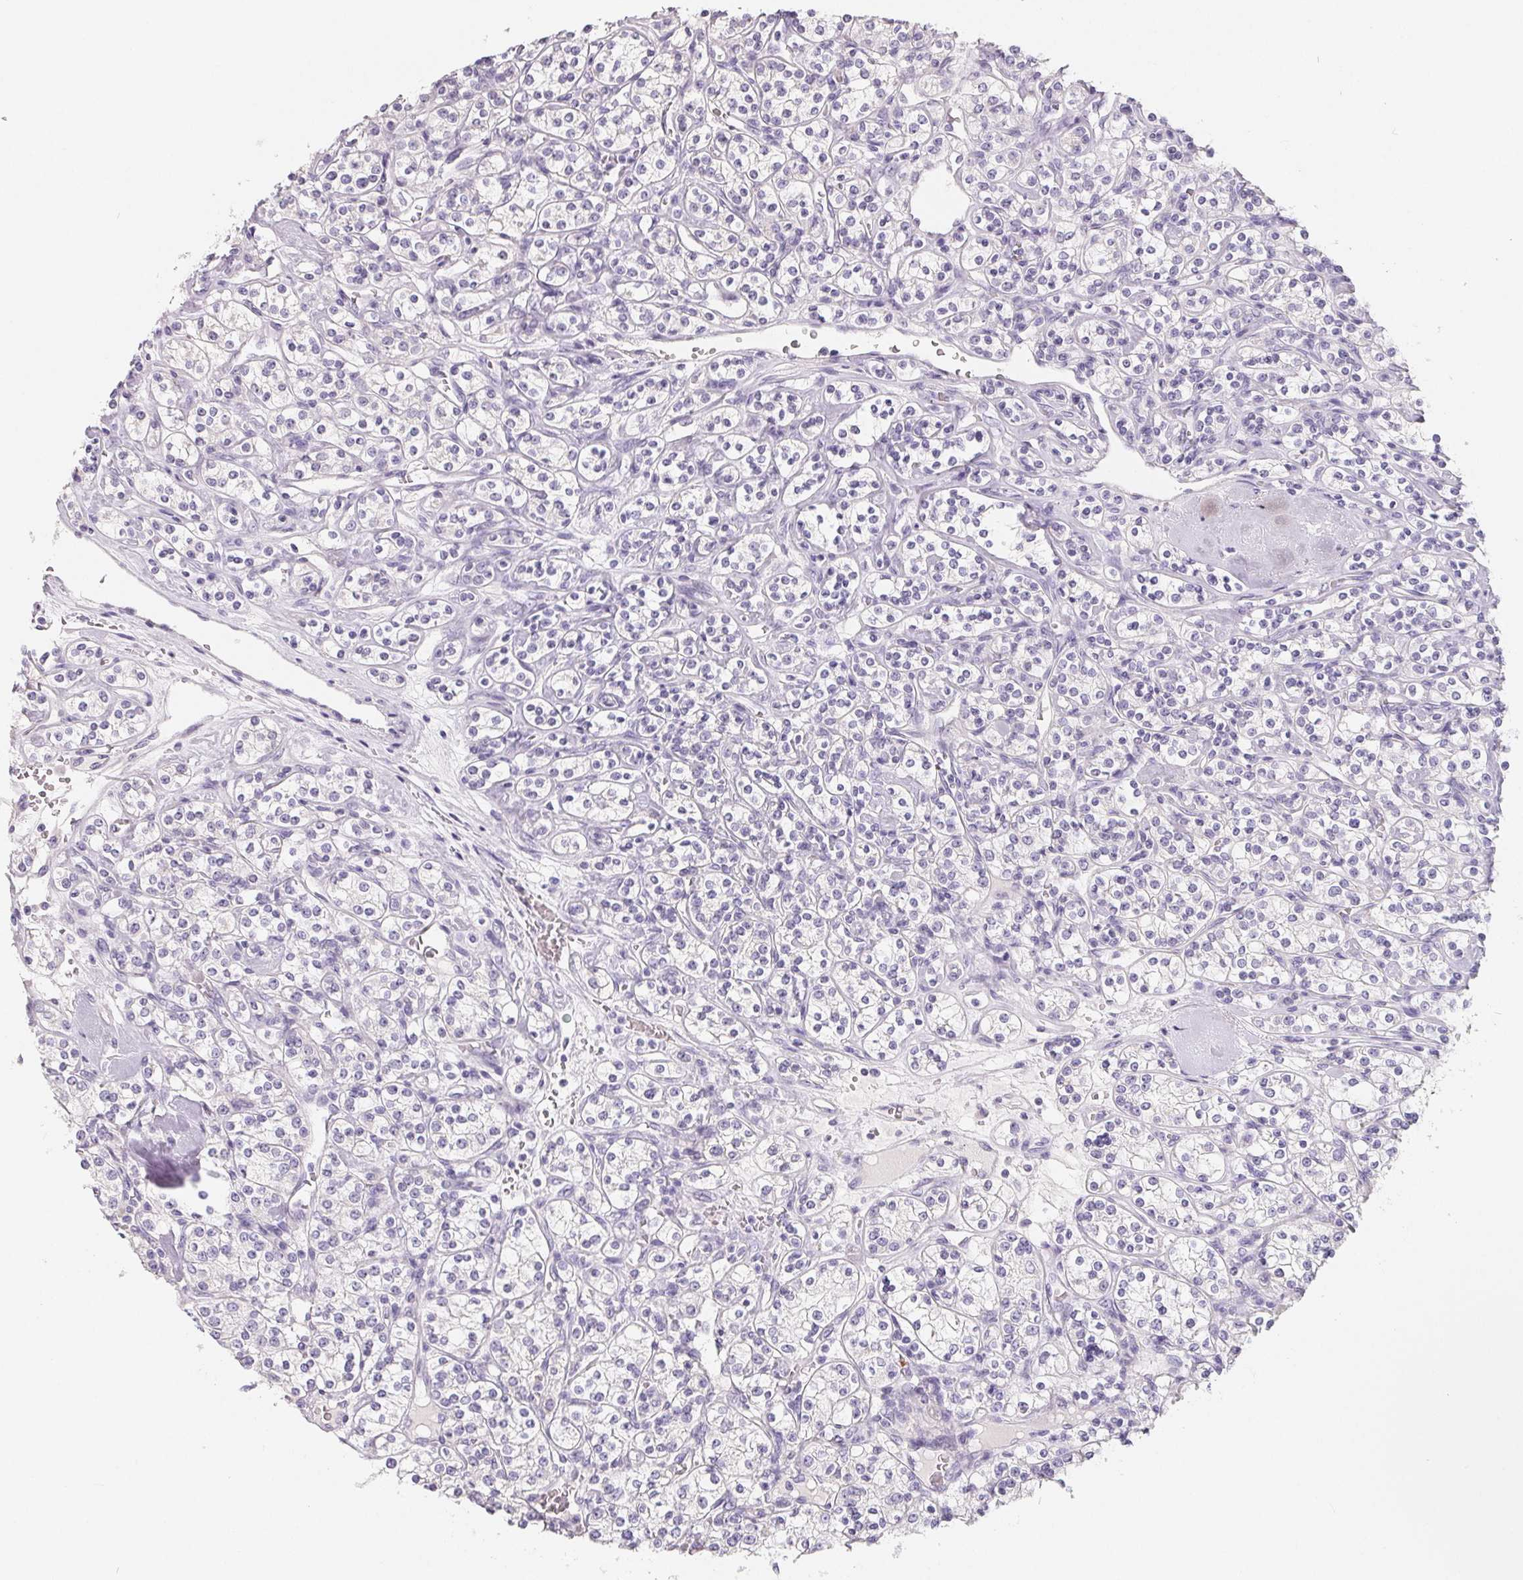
{"staining": {"intensity": "negative", "quantity": "none", "location": "none"}, "tissue": "renal cancer", "cell_type": "Tumor cells", "image_type": "cancer", "snomed": [{"axis": "morphology", "description": "Adenocarcinoma, NOS"}, {"axis": "topography", "description": "Kidney"}], "caption": "There is no significant expression in tumor cells of renal cancer (adenocarcinoma). The staining was performed using DAB to visualize the protein expression in brown, while the nuclei were stained in blue with hematoxylin (Magnification: 20x).", "gene": "FDX1", "patient": {"sex": "male", "age": 77}}